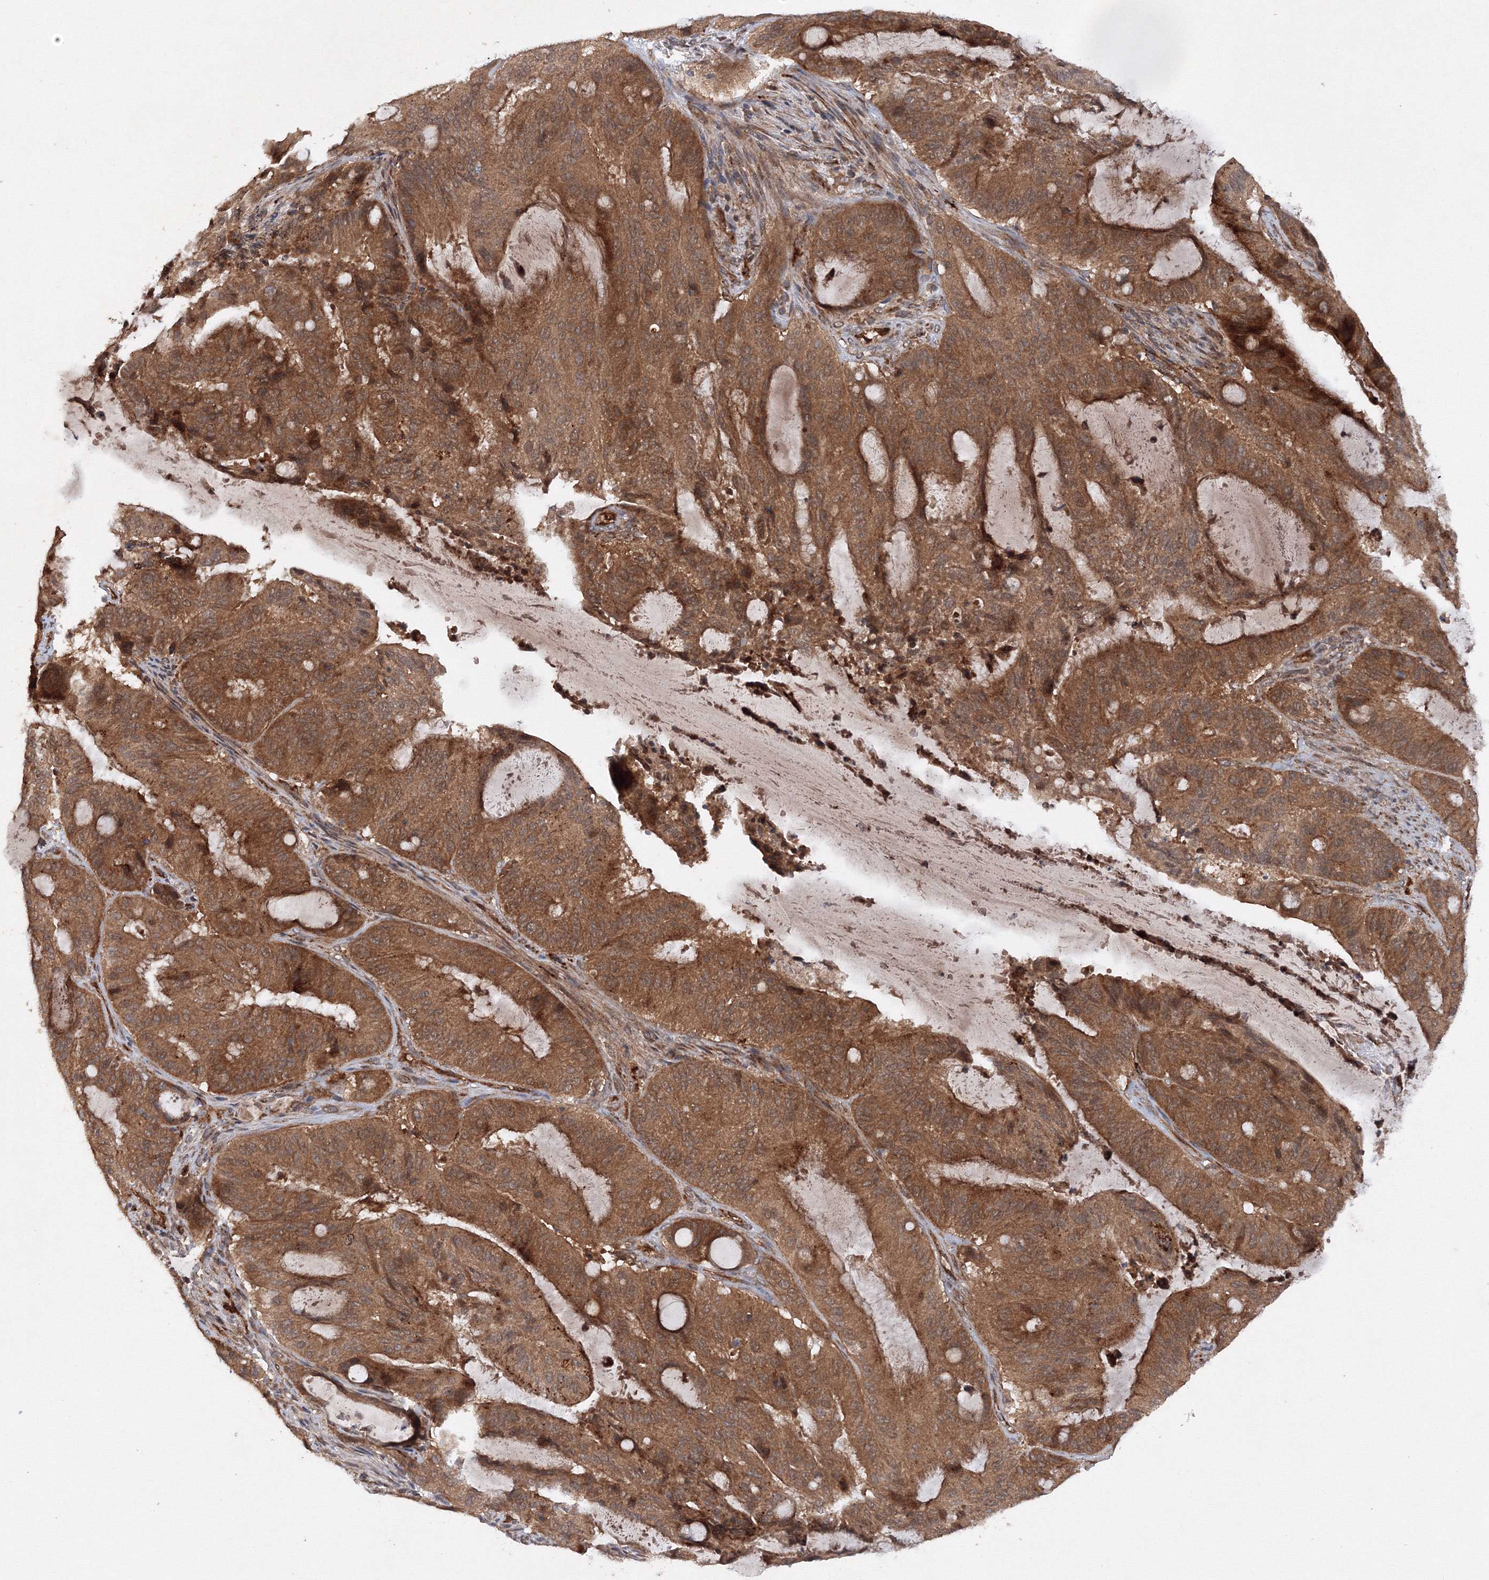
{"staining": {"intensity": "moderate", "quantity": ">75%", "location": "cytoplasmic/membranous"}, "tissue": "liver cancer", "cell_type": "Tumor cells", "image_type": "cancer", "snomed": [{"axis": "morphology", "description": "Normal tissue, NOS"}, {"axis": "morphology", "description": "Cholangiocarcinoma"}, {"axis": "topography", "description": "Liver"}, {"axis": "topography", "description": "Peripheral nerve tissue"}], "caption": "Immunohistochemistry image of cholangiocarcinoma (liver) stained for a protein (brown), which displays medium levels of moderate cytoplasmic/membranous expression in approximately >75% of tumor cells.", "gene": "DCTD", "patient": {"sex": "female", "age": 73}}